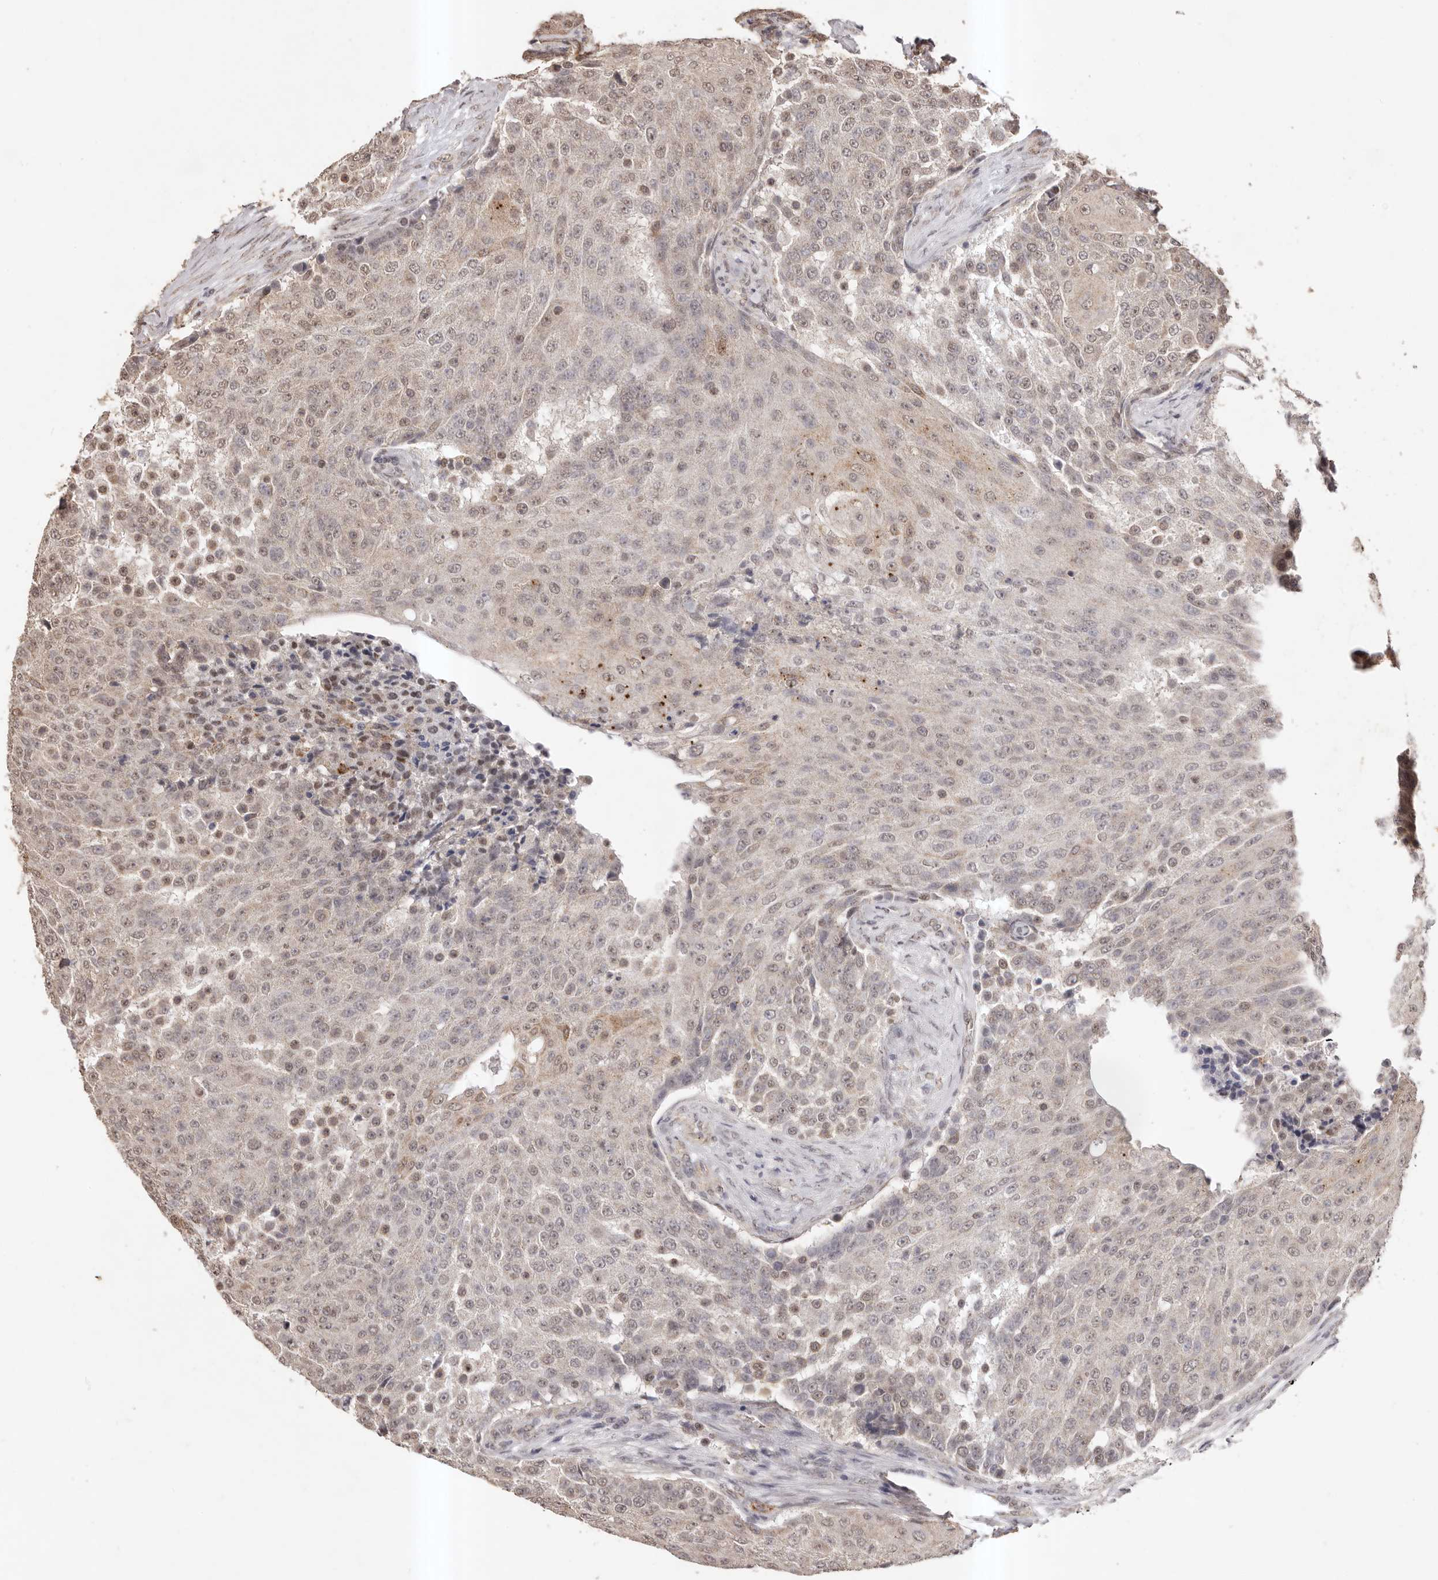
{"staining": {"intensity": "moderate", "quantity": "<25%", "location": "cytoplasmic/membranous,nuclear"}, "tissue": "urothelial cancer", "cell_type": "Tumor cells", "image_type": "cancer", "snomed": [{"axis": "morphology", "description": "Urothelial carcinoma, High grade"}, {"axis": "topography", "description": "Urinary bladder"}], "caption": "Immunohistochemical staining of human urothelial carcinoma (high-grade) demonstrates low levels of moderate cytoplasmic/membranous and nuclear expression in approximately <25% of tumor cells. (brown staining indicates protein expression, while blue staining denotes nuclei).", "gene": "RPS6KA5", "patient": {"sex": "female", "age": 63}}